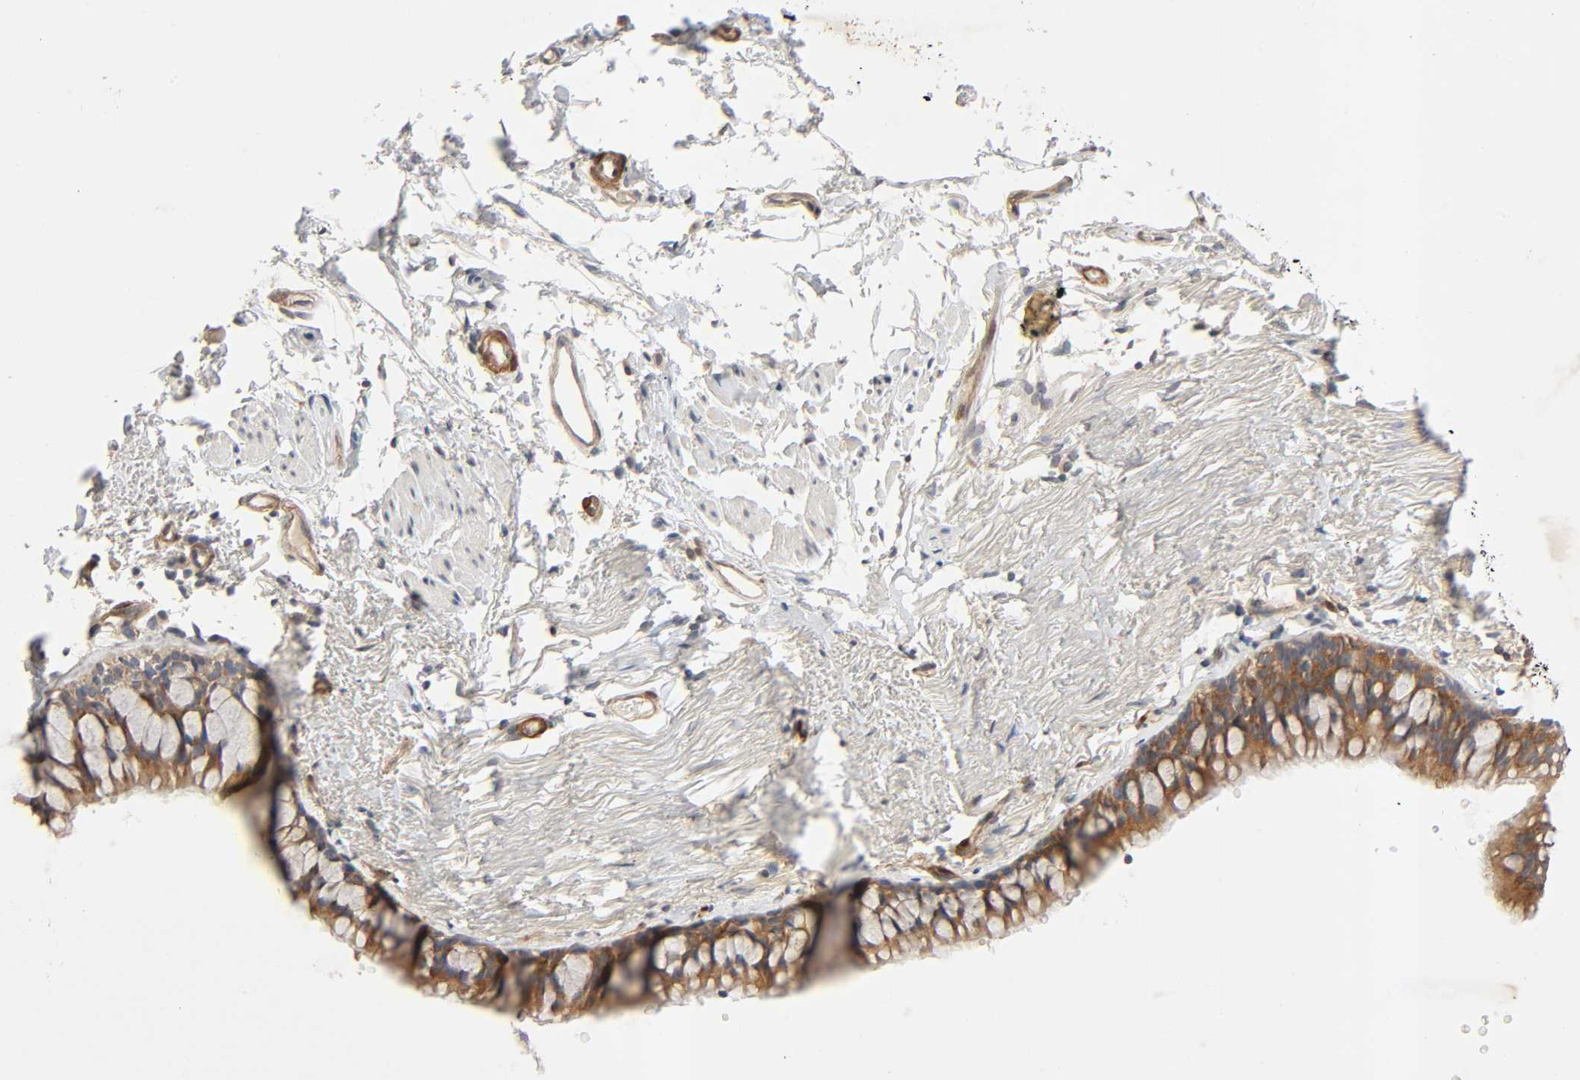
{"staining": {"intensity": "negative", "quantity": "none", "location": "none"}, "tissue": "adipose tissue", "cell_type": "Adipocytes", "image_type": "normal", "snomed": [{"axis": "morphology", "description": "Normal tissue, NOS"}, {"axis": "topography", "description": "Cartilage tissue"}, {"axis": "topography", "description": "Bronchus"}], "caption": "Immunohistochemistry (IHC) of unremarkable human adipose tissue displays no positivity in adipocytes. (DAB immunohistochemistry (IHC) with hematoxylin counter stain).", "gene": "PTK2", "patient": {"sex": "female", "age": 73}}